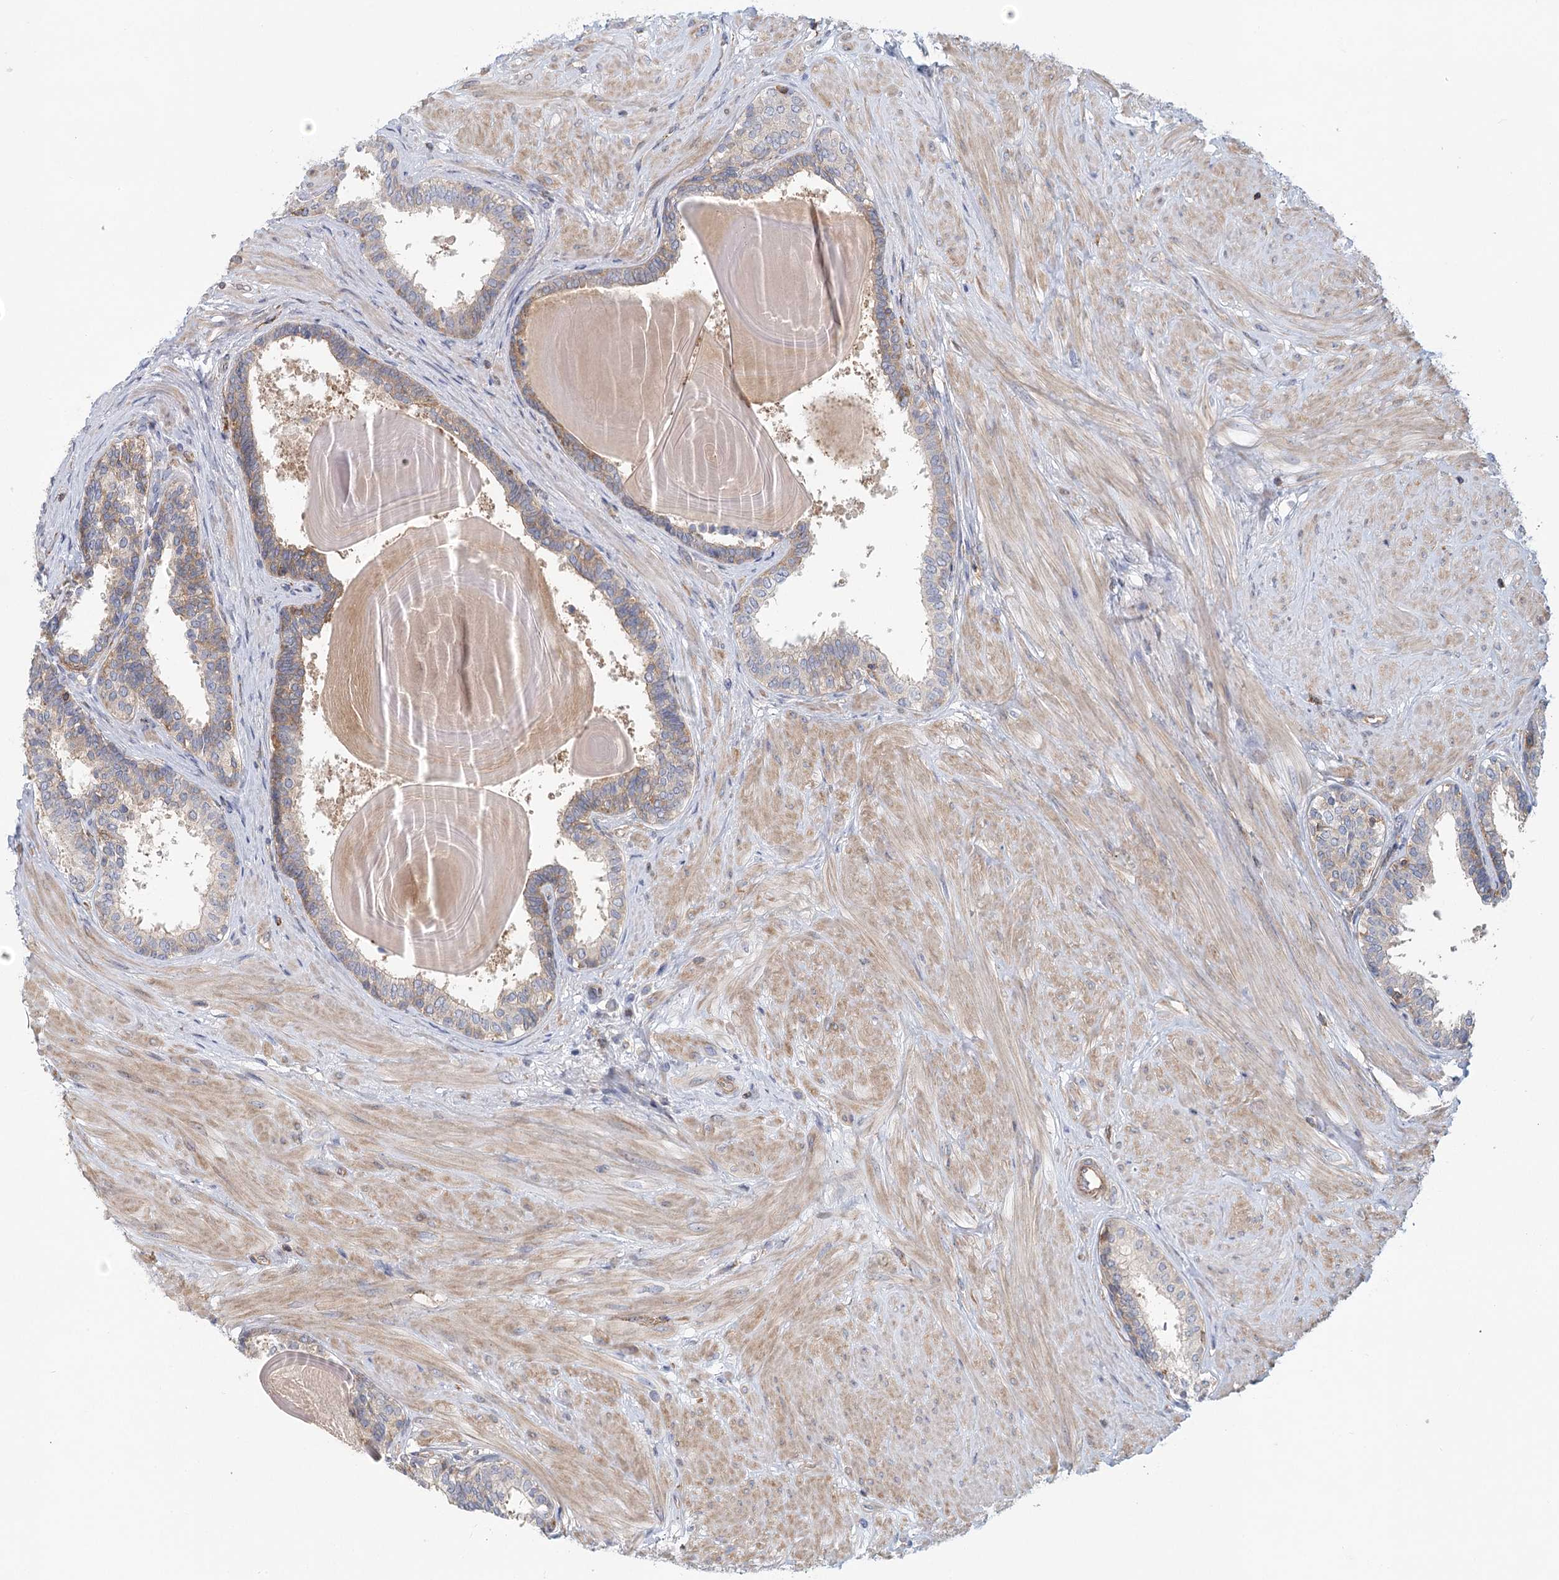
{"staining": {"intensity": "moderate", "quantity": "25%-75%", "location": "cytoplasmic/membranous"}, "tissue": "prostate", "cell_type": "Glandular cells", "image_type": "normal", "snomed": [{"axis": "morphology", "description": "Normal tissue, NOS"}, {"axis": "topography", "description": "Prostate"}], "caption": "Protein staining demonstrates moderate cytoplasmic/membranous expression in approximately 25%-75% of glandular cells in benign prostate.", "gene": "UMPS", "patient": {"sex": "male", "age": 48}}